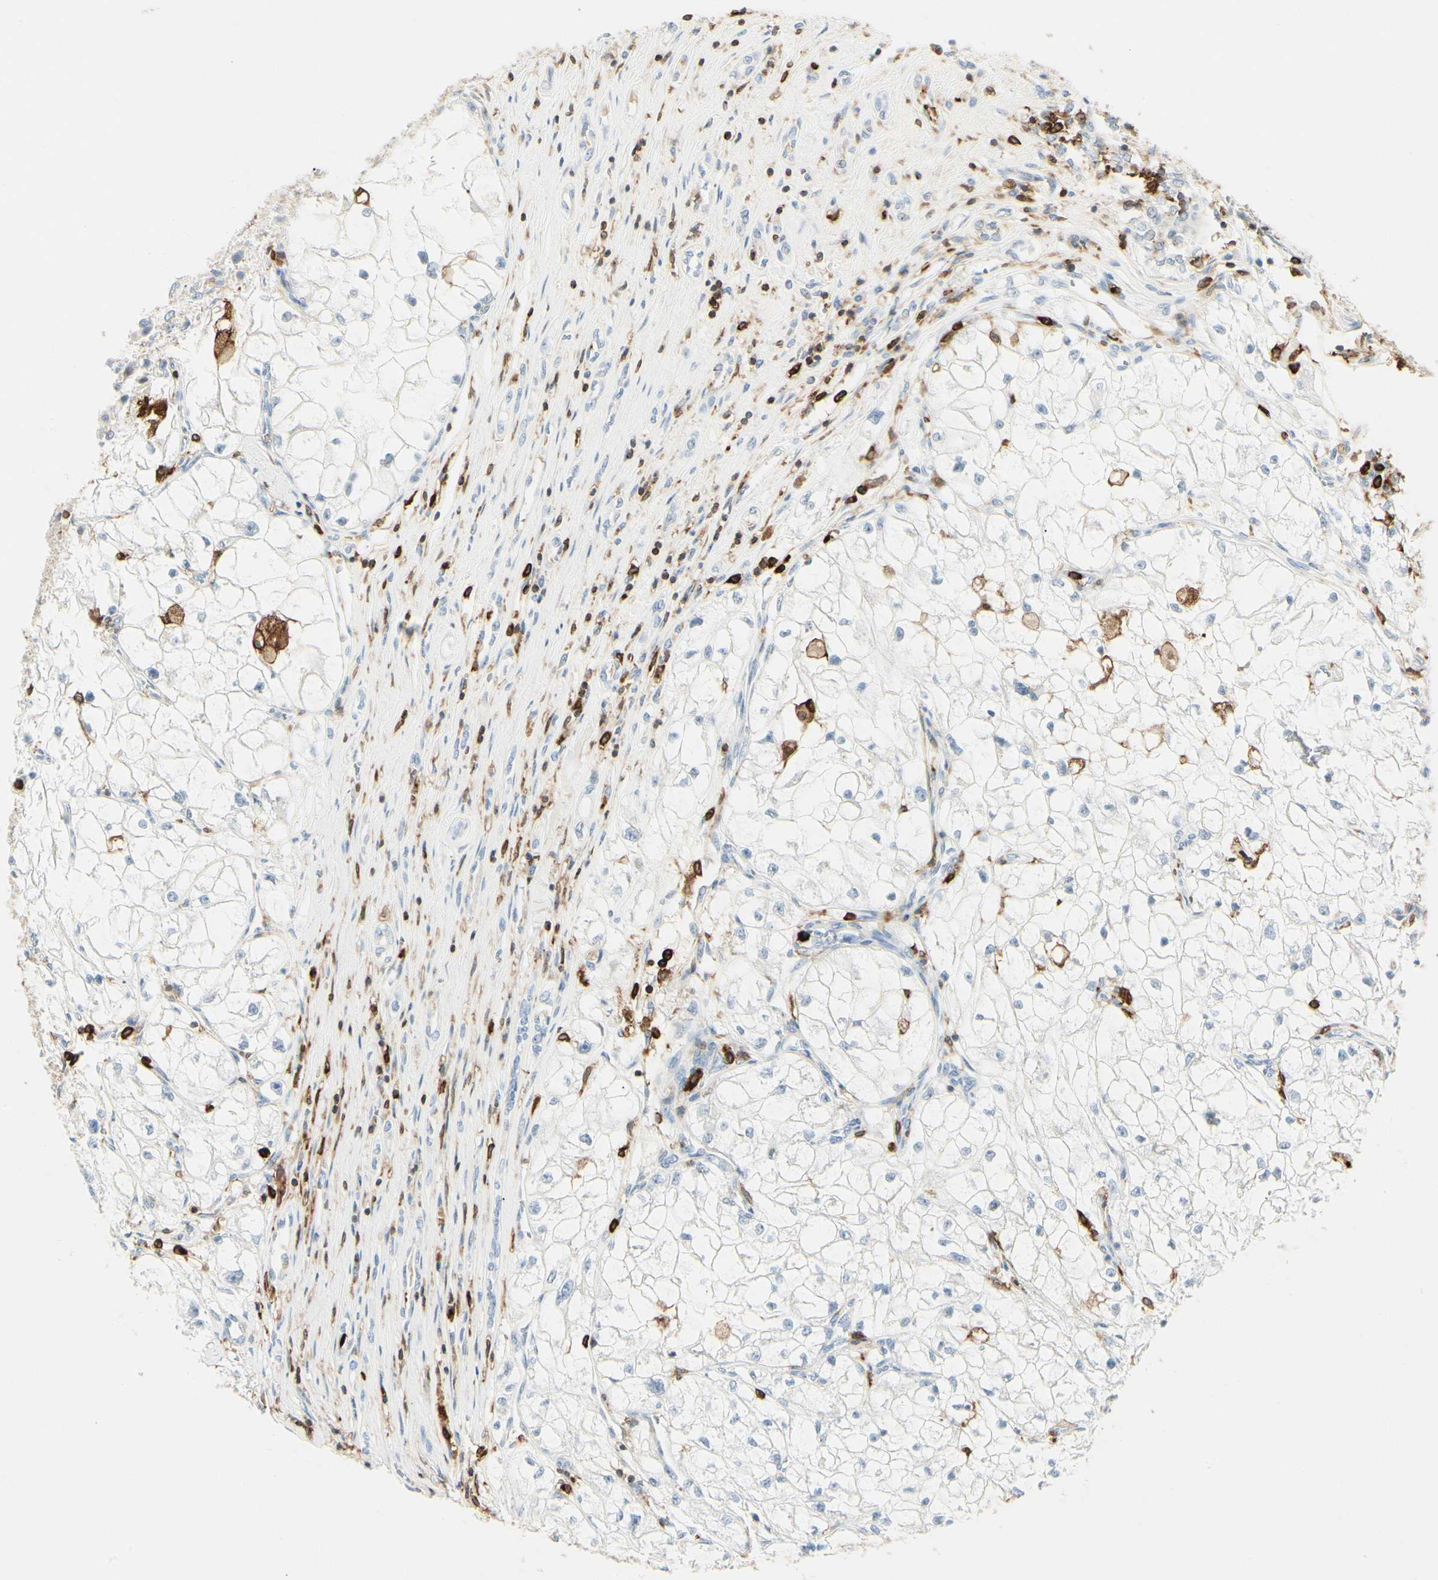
{"staining": {"intensity": "negative", "quantity": "none", "location": "none"}, "tissue": "renal cancer", "cell_type": "Tumor cells", "image_type": "cancer", "snomed": [{"axis": "morphology", "description": "Adenocarcinoma, NOS"}, {"axis": "topography", "description": "Kidney"}], "caption": "High magnification brightfield microscopy of renal cancer stained with DAB (3,3'-diaminobenzidine) (brown) and counterstained with hematoxylin (blue): tumor cells show no significant positivity.", "gene": "ITGB2", "patient": {"sex": "female", "age": 70}}